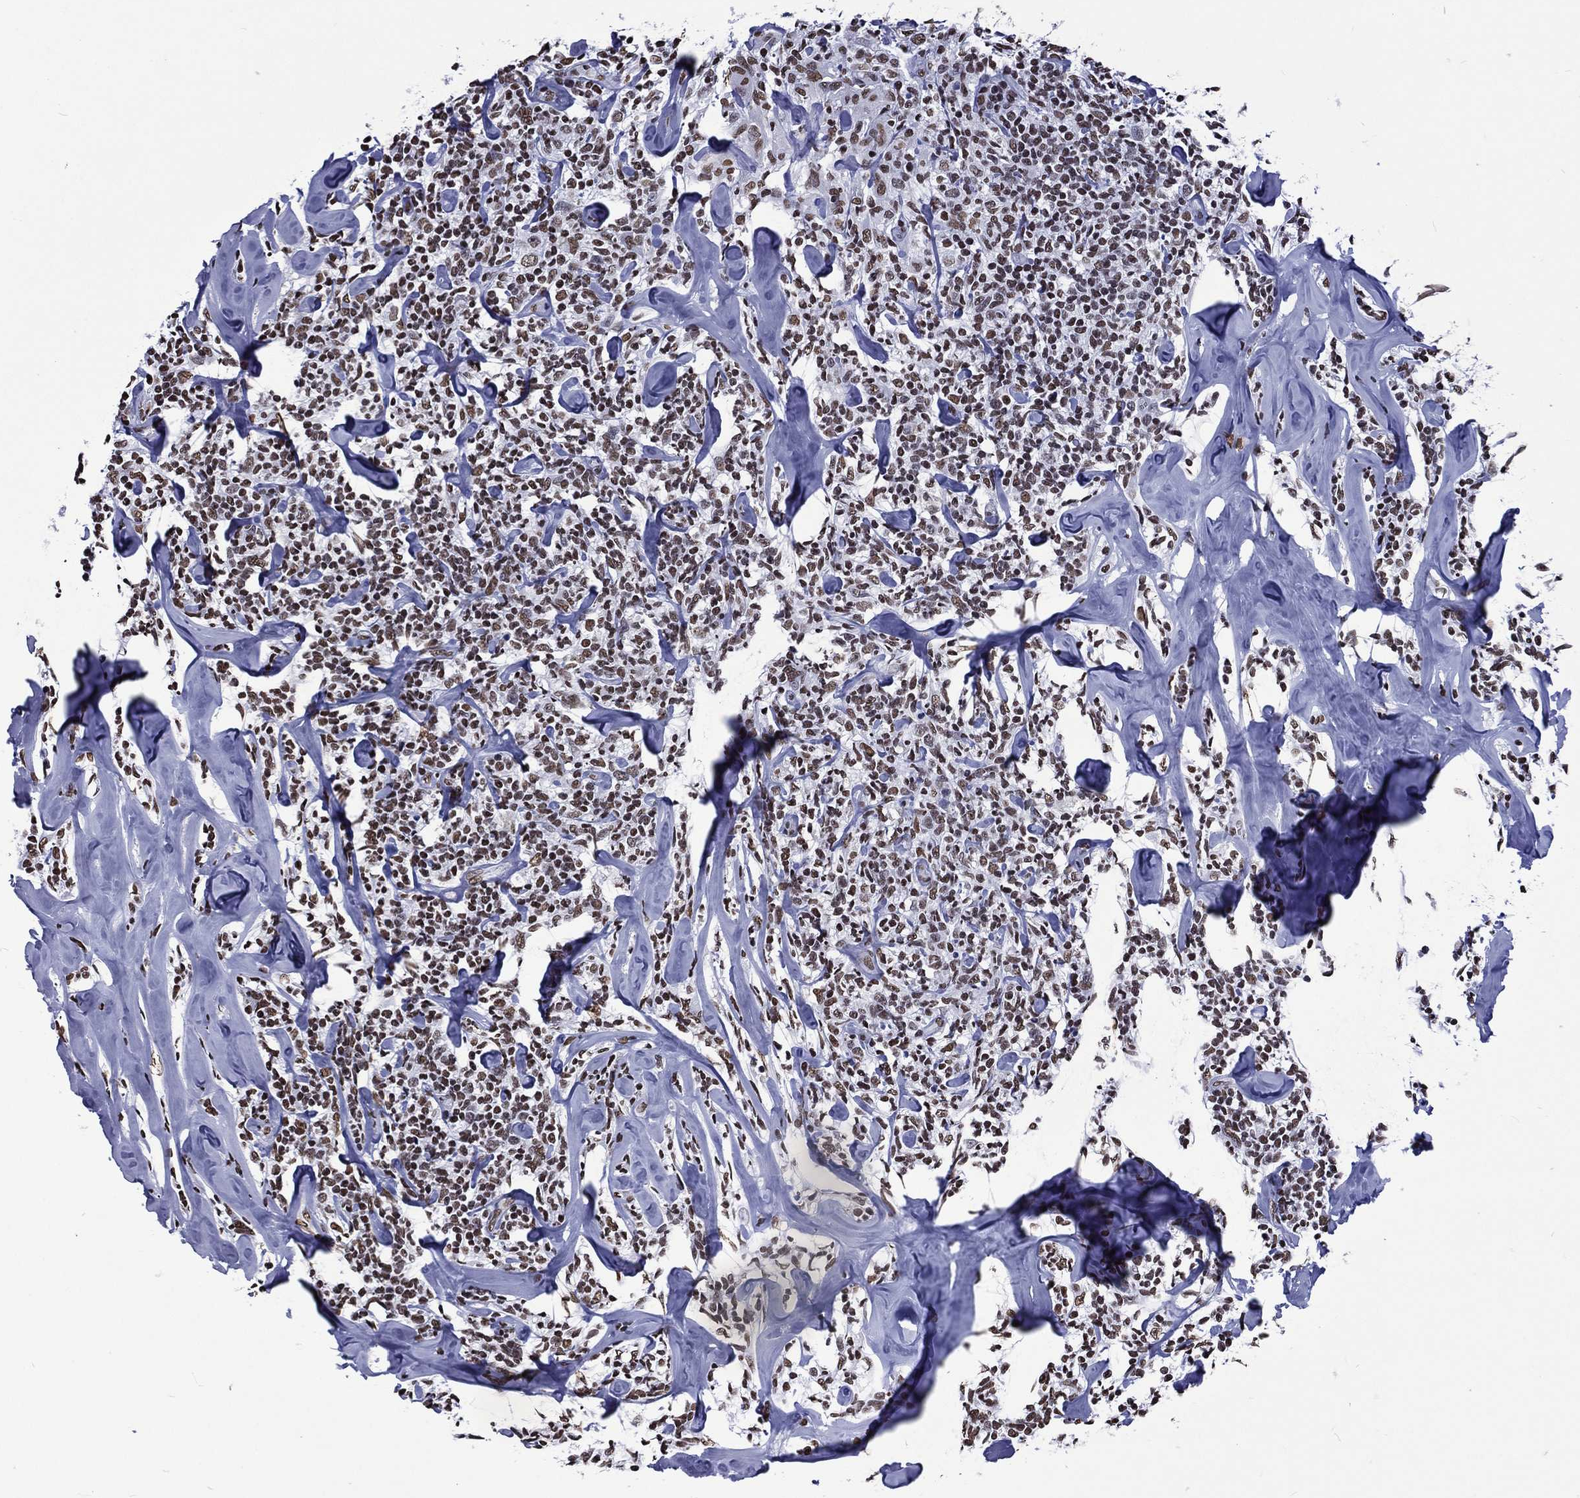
{"staining": {"intensity": "moderate", "quantity": ">75%", "location": "nuclear"}, "tissue": "lymphoma", "cell_type": "Tumor cells", "image_type": "cancer", "snomed": [{"axis": "morphology", "description": "Malignant lymphoma, non-Hodgkin's type, Low grade"}, {"axis": "topography", "description": "Lymph node"}], "caption": "Moderate nuclear expression for a protein is present in about >75% of tumor cells of low-grade malignant lymphoma, non-Hodgkin's type using IHC.", "gene": "RETREG2", "patient": {"sex": "female", "age": 56}}